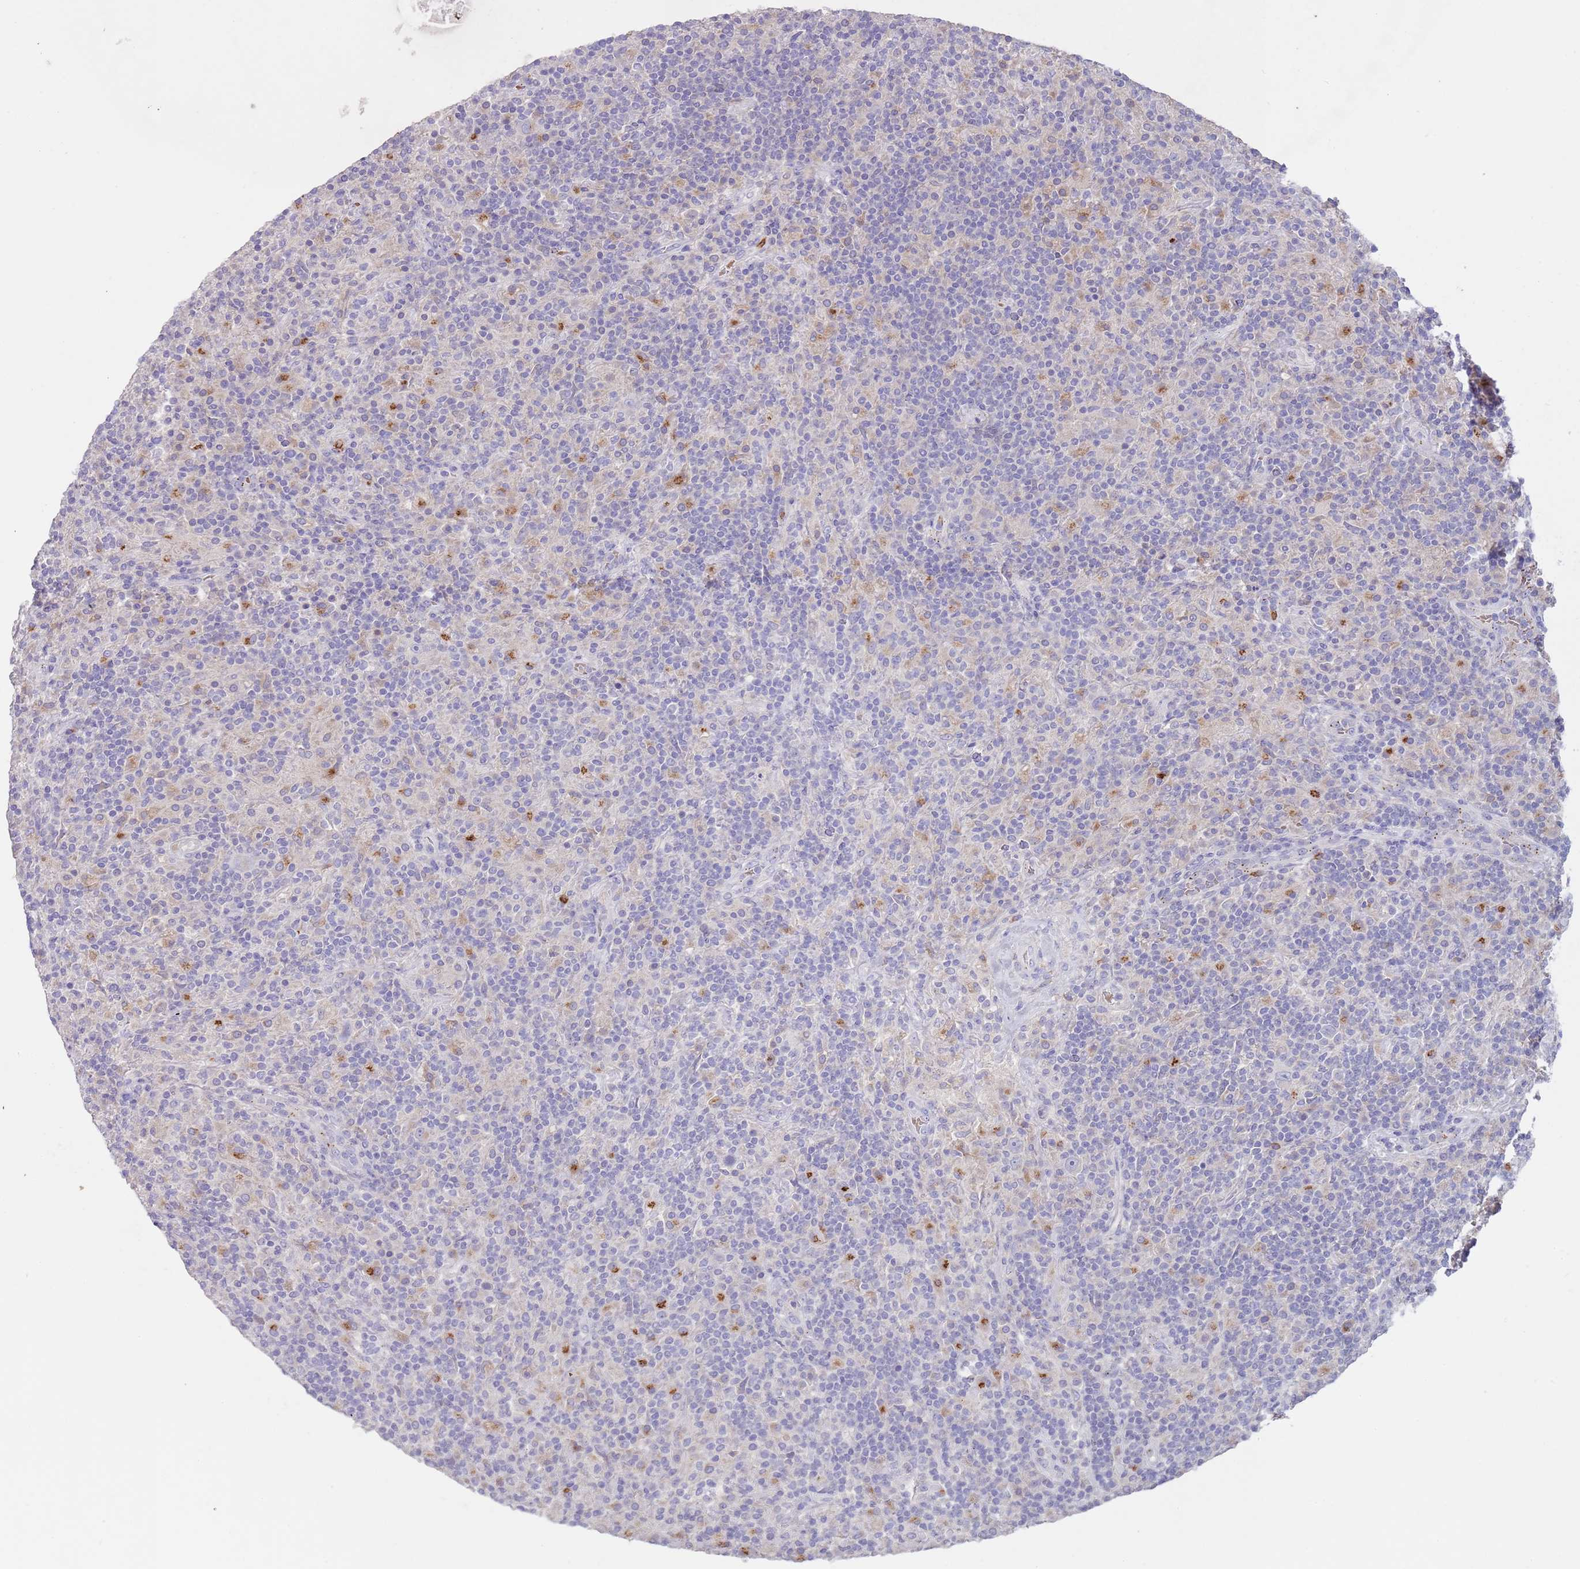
{"staining": {"intensity": "negative", "quantity": "none", "location": "none"}, "tissue": "lymphoma", "cell_type": "Tumor cells", "image_type": "cancer", "snomed": [{"axis": "morphology", "description": "Hodgkin's disease, NOS"}, {"axis": "topography", "description": "Lymph node"}], "caption": "Micrograph shows no protein positivity in tumor cells of lymphoma tissue.", "gene": "TMEM251", "patient": {"sex": "male", "age": 70}}